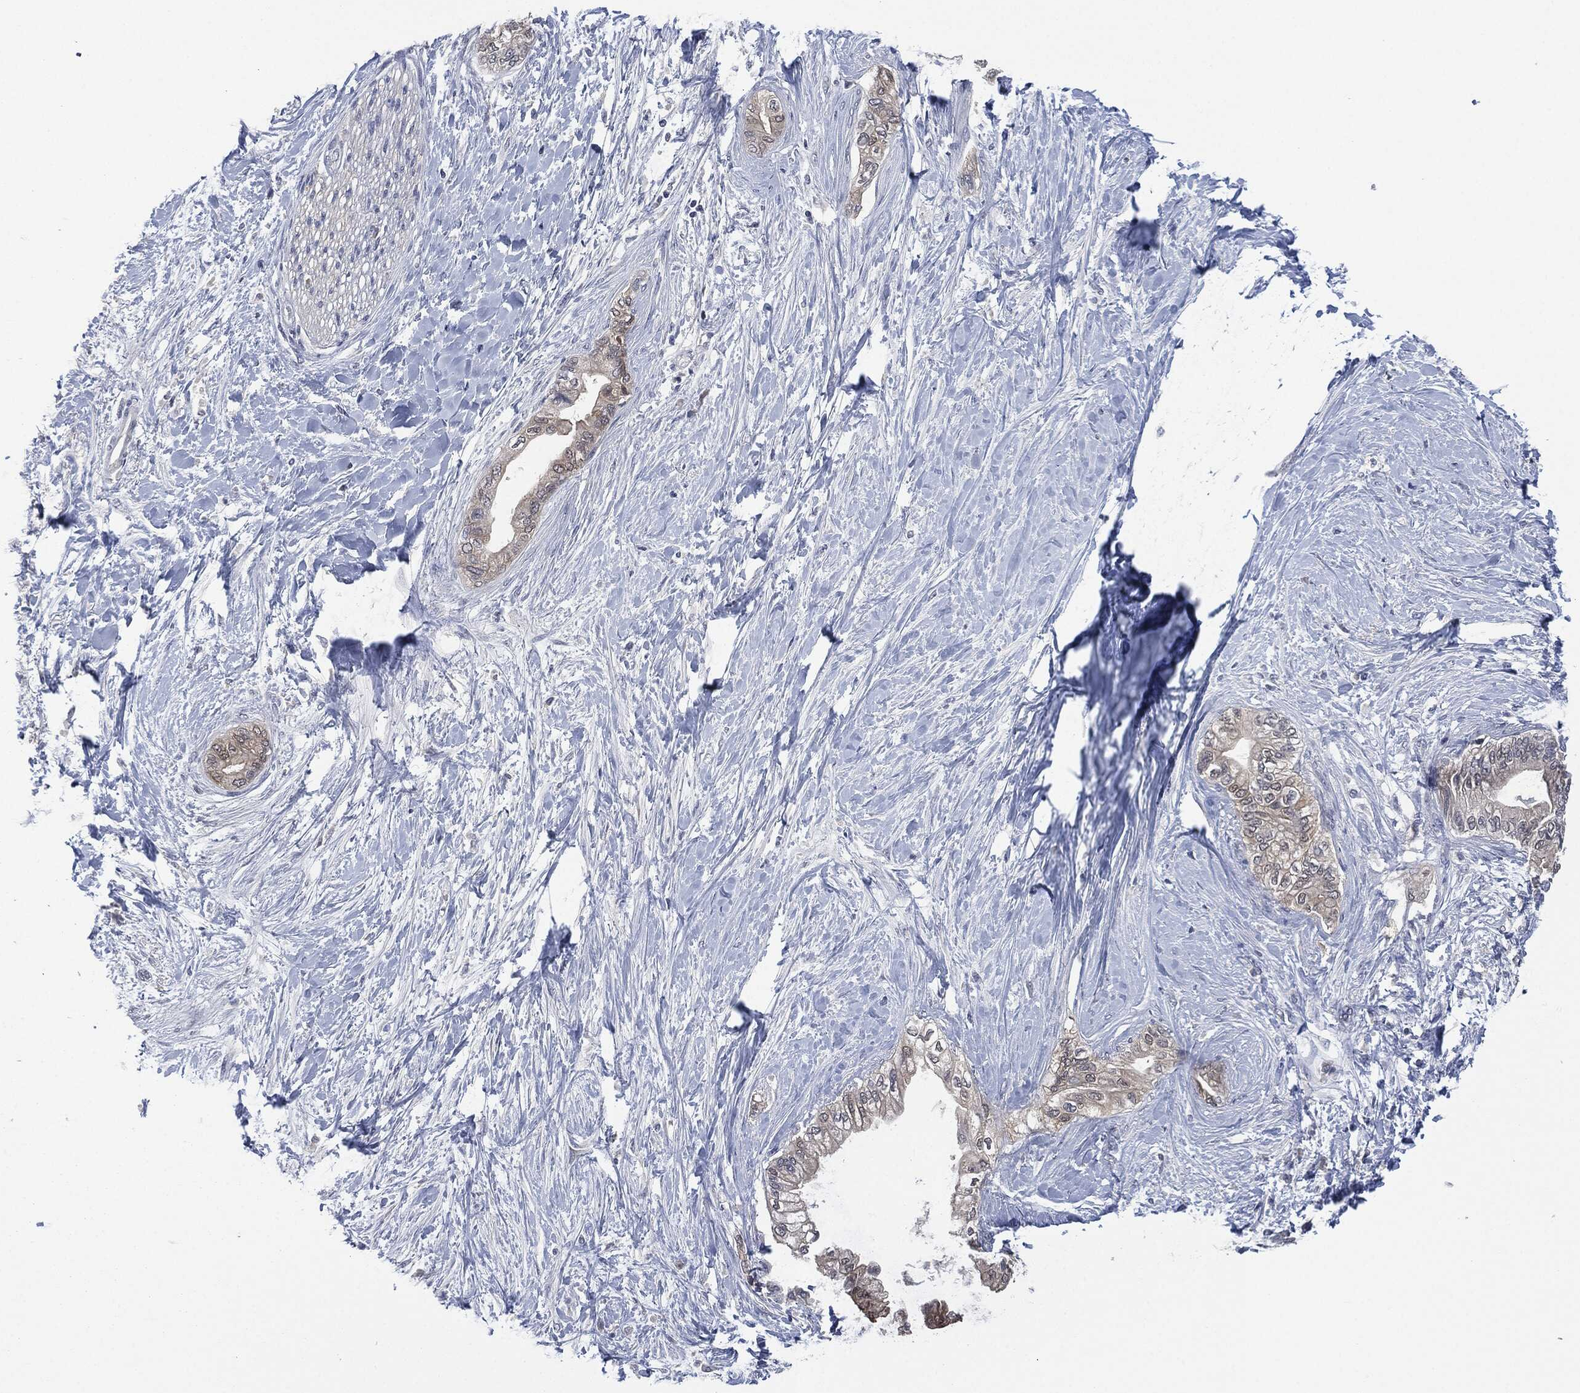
{"staining": {"intensity": "weak", "quantity": "<25%", "location": "cytoplasmic/membranous"}, "tissue": "pancreatic cancer", "cell_type": "Tumor cells", "image_type": "cancer", "snomed": [{"axis": "morphology", "description": "Normal tissue, NOS"}, {"axis": "morphology", "description": "Adenocarcinoma, NOS"}, {"axis": "topography", "description": "Pancreas"}, {"axis": "topography", "description": "Duodenum"}], "caption": "The photomicrograph displays no staining of tumor cells in adenocarcinoma (pancreatic). (DAB immunohistochemistry (IHC), high magnification).", "gene": "IL1RN", "patient": {"sex": "female", "age": 60}}